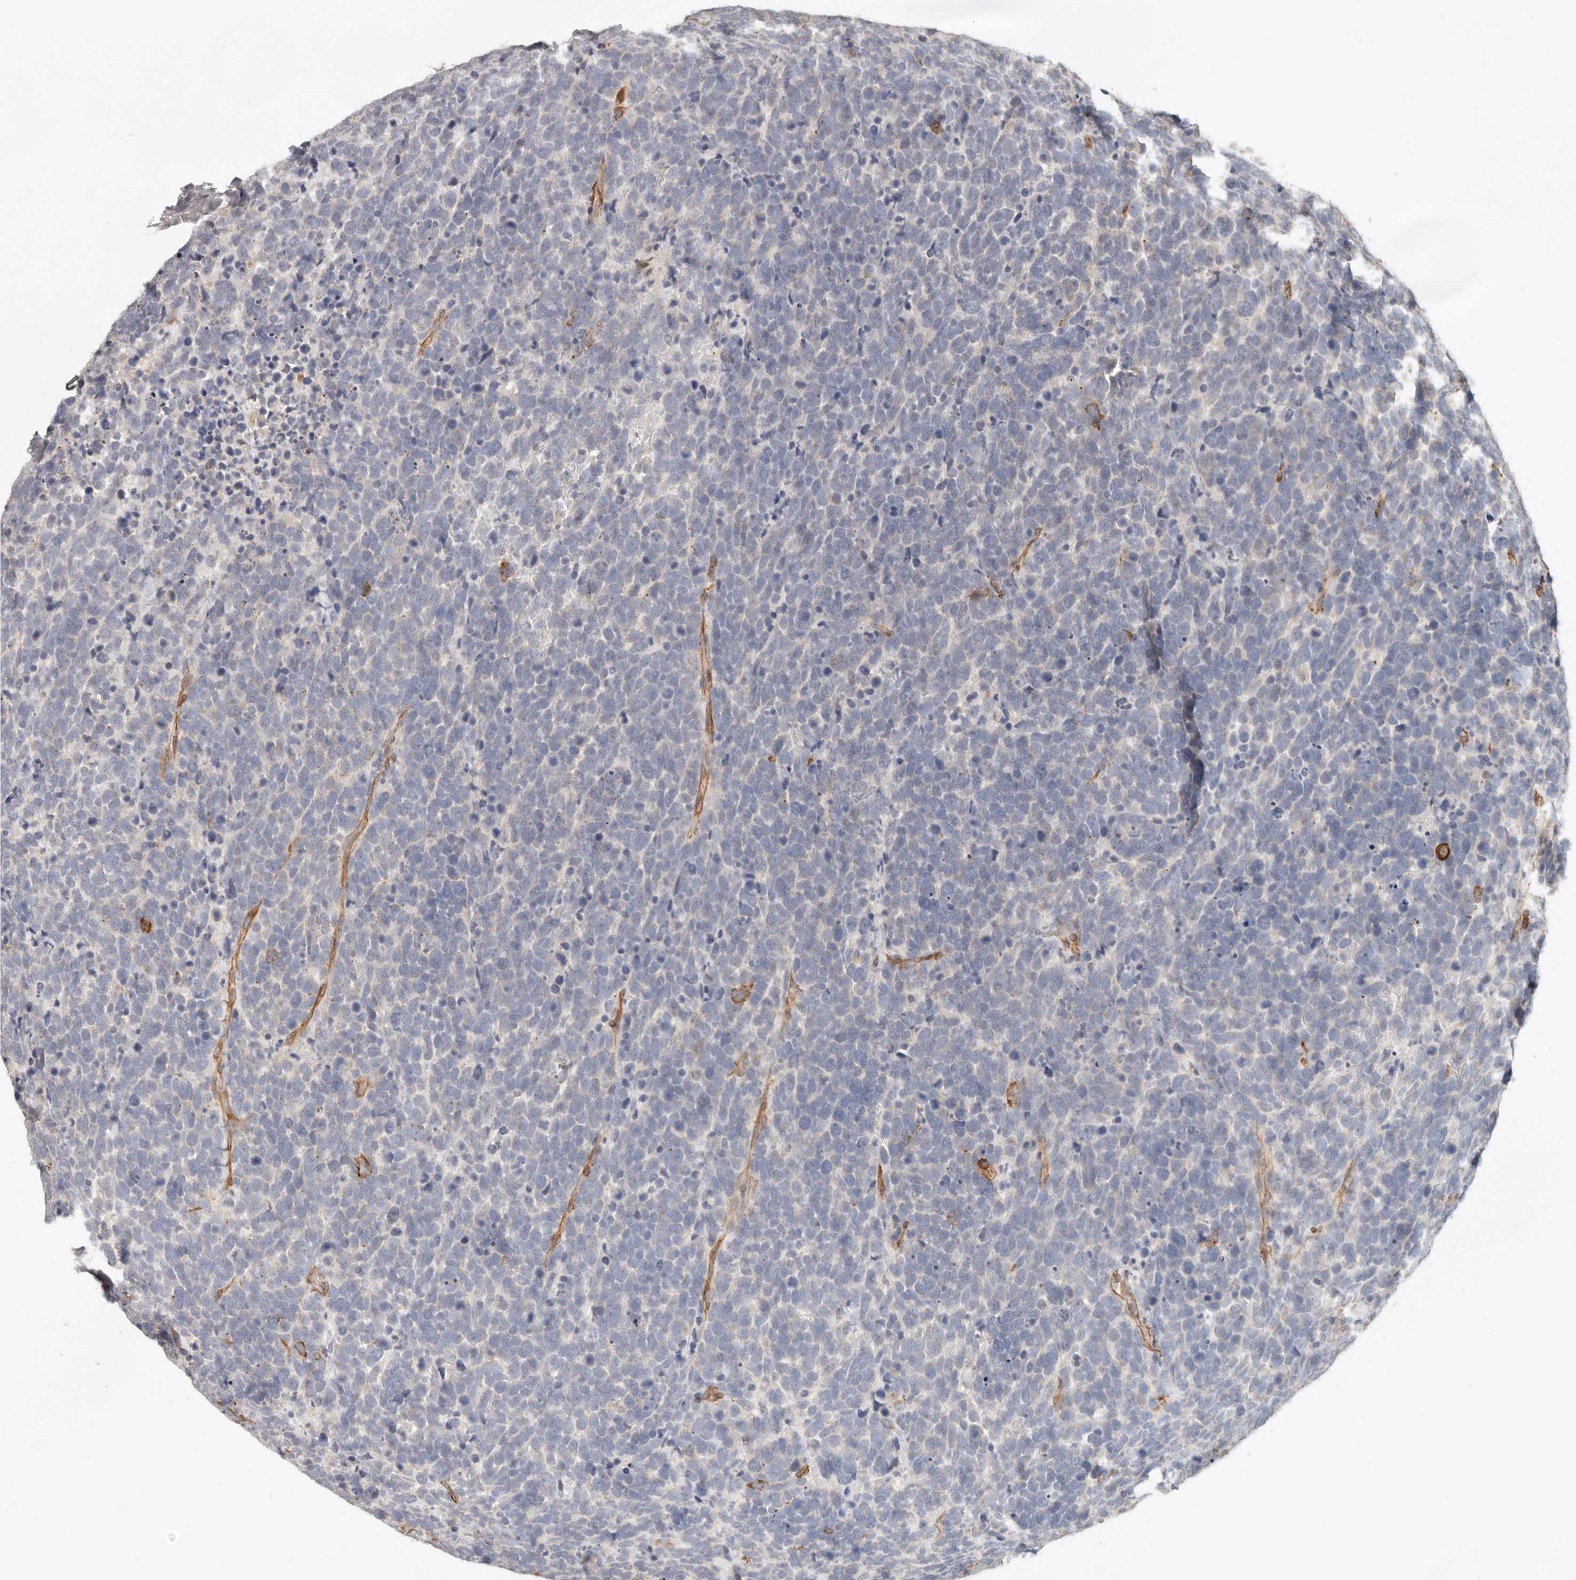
{"staining": {"intensity": "negative", "quantity": "none", "location": "none"}, "tissue": "urothelial cancer", "cell_type": "Tumor cells", "image_type": "cancer", "snomed": [{"axis": "morphology", "description": "Urothelial carcinoma, High grade"}, {"axis": "topography", "description": "Urinary bladder"}], "caption": "Tumor cells are negative for protein expression in human urothelial carcinoma (high-grade).", "gene": "SPRING1", "patient": {"sex": "female", "age": 82}}